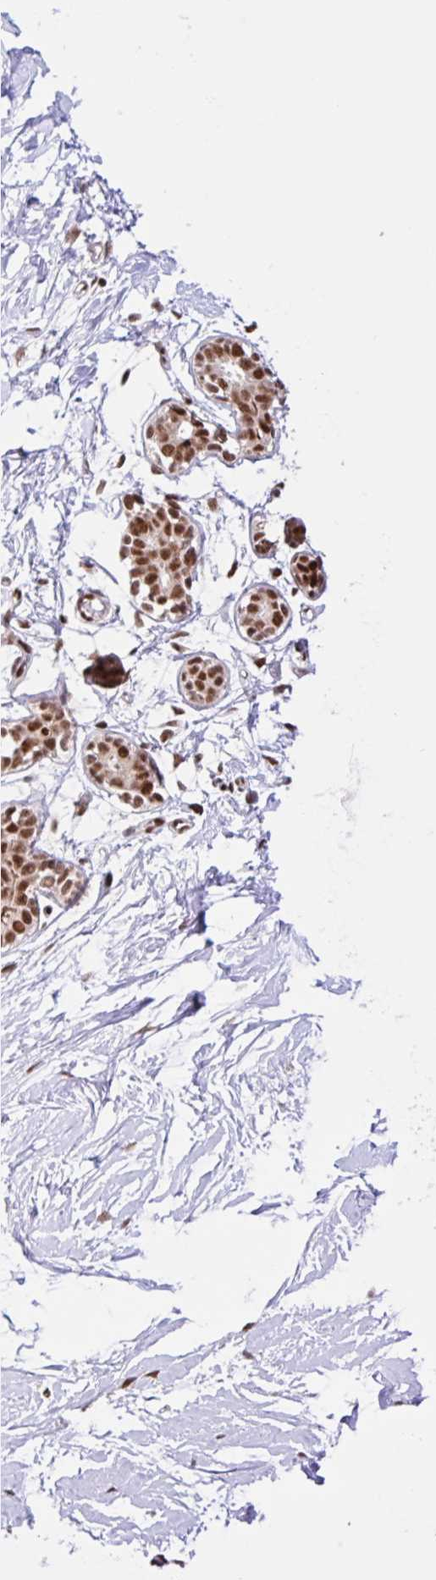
{"staining": {"intensity": "moderate", "quantity": "<25%", "location": "cytoplasmic/membranous"}, "tissue": "breast", "cell_type": "Adipocytes", "image_type": "normal", "snomed": [{"axis": "morphology", "description": "Normal tissue, NOS"}, {"axis": "topography", "description": "Breast"}], "caption": "The photomicrograph reveals a brown stain indicating the presence of a protein in the cytoplasmic/membranous of adipocytes in breast.", "gene": "CCDC12", "patient": {"sex": "female", "age": 27}}